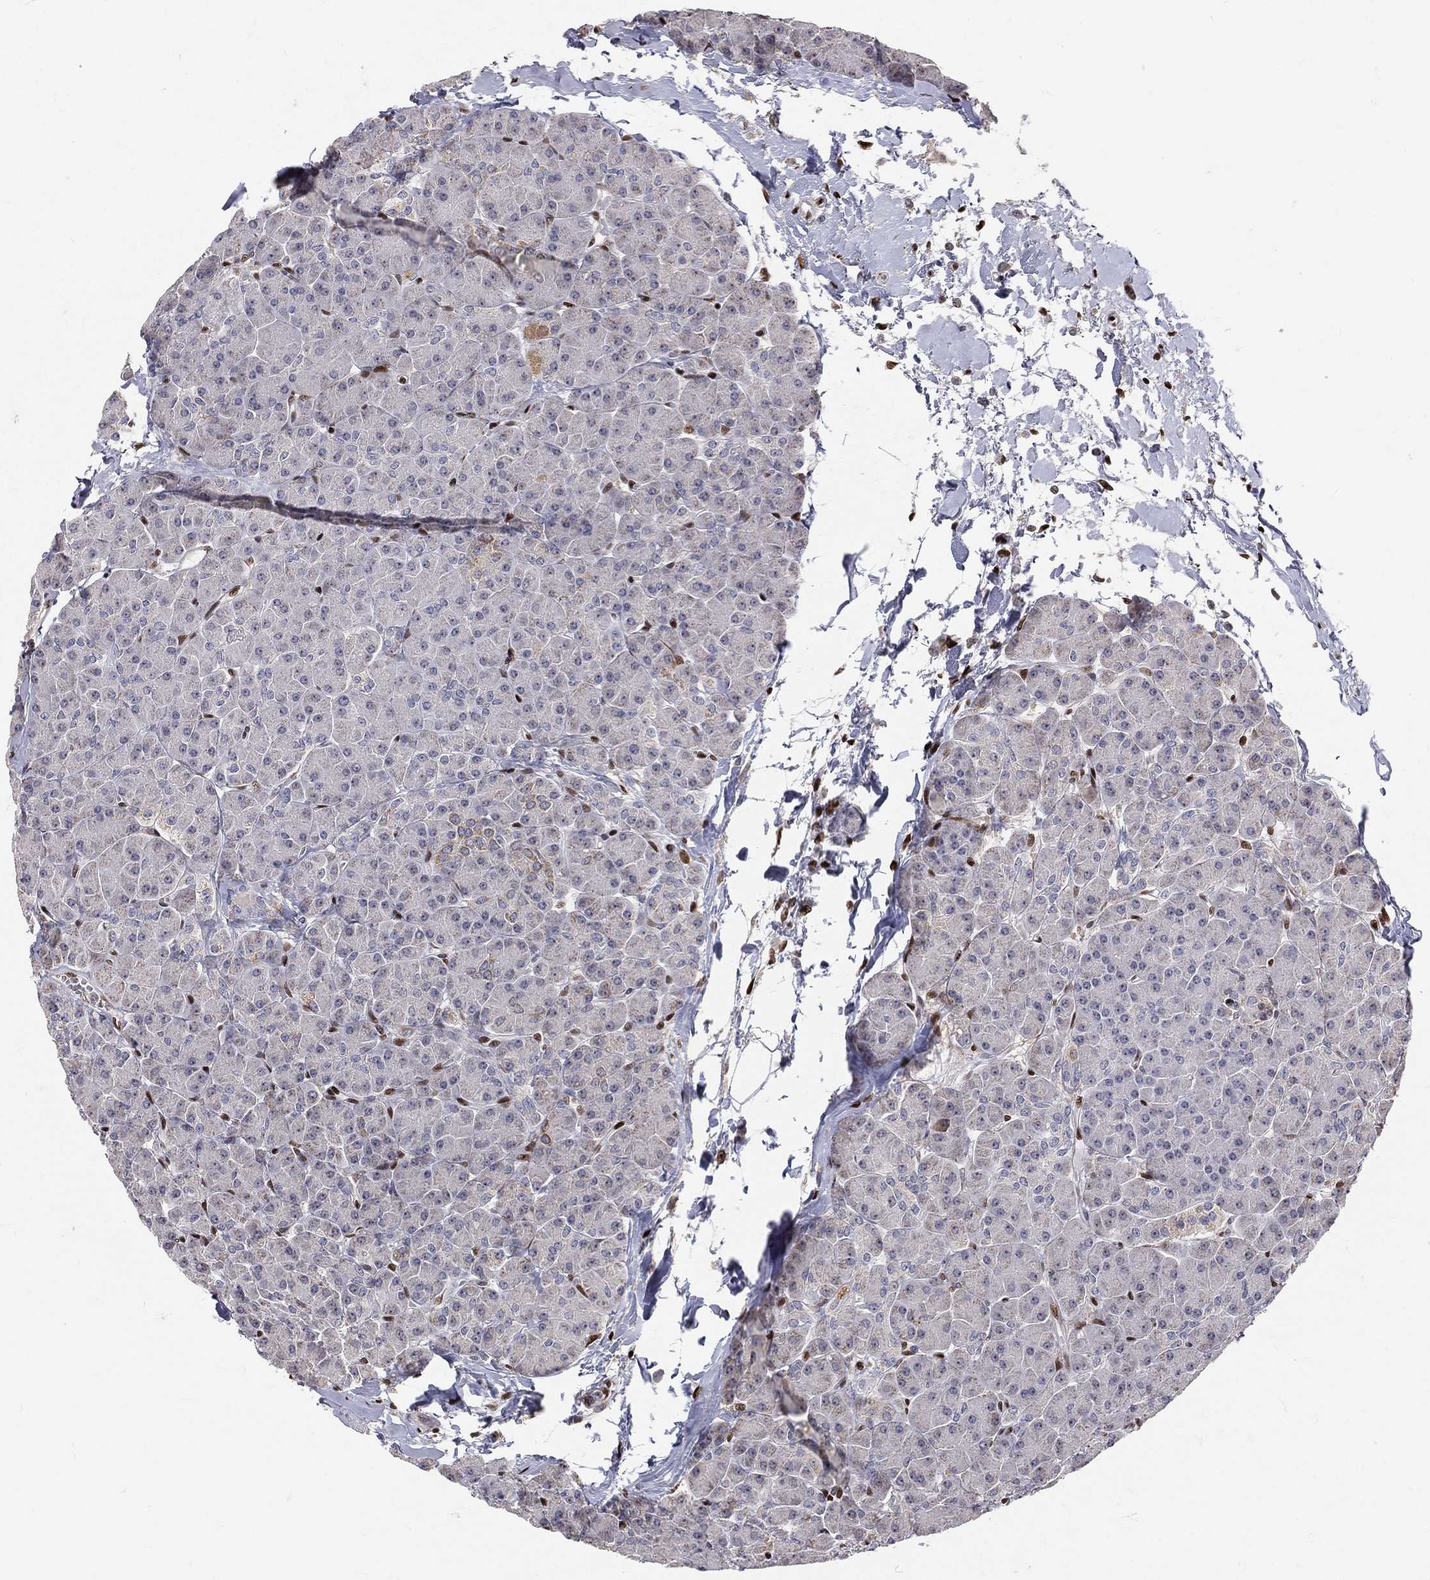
{"staining": {"intensity": "negative", "quantity": "none", "location": "none"}, "tissue": "pancreas", "cell_type": "Exocrine glandular cells", "image_type": "normal", "snomed": [{"axis": "morphology", "description": "Normal tissue, NOS"}, {"axis": "topography", "description": "Pancreas"}], "caption": "Immunohistochemistry of normal pancreas displays no positivity in exocrine glandular cells.", "gene": "ZEB1", "patient": {"sex": "female", "age": 44}}